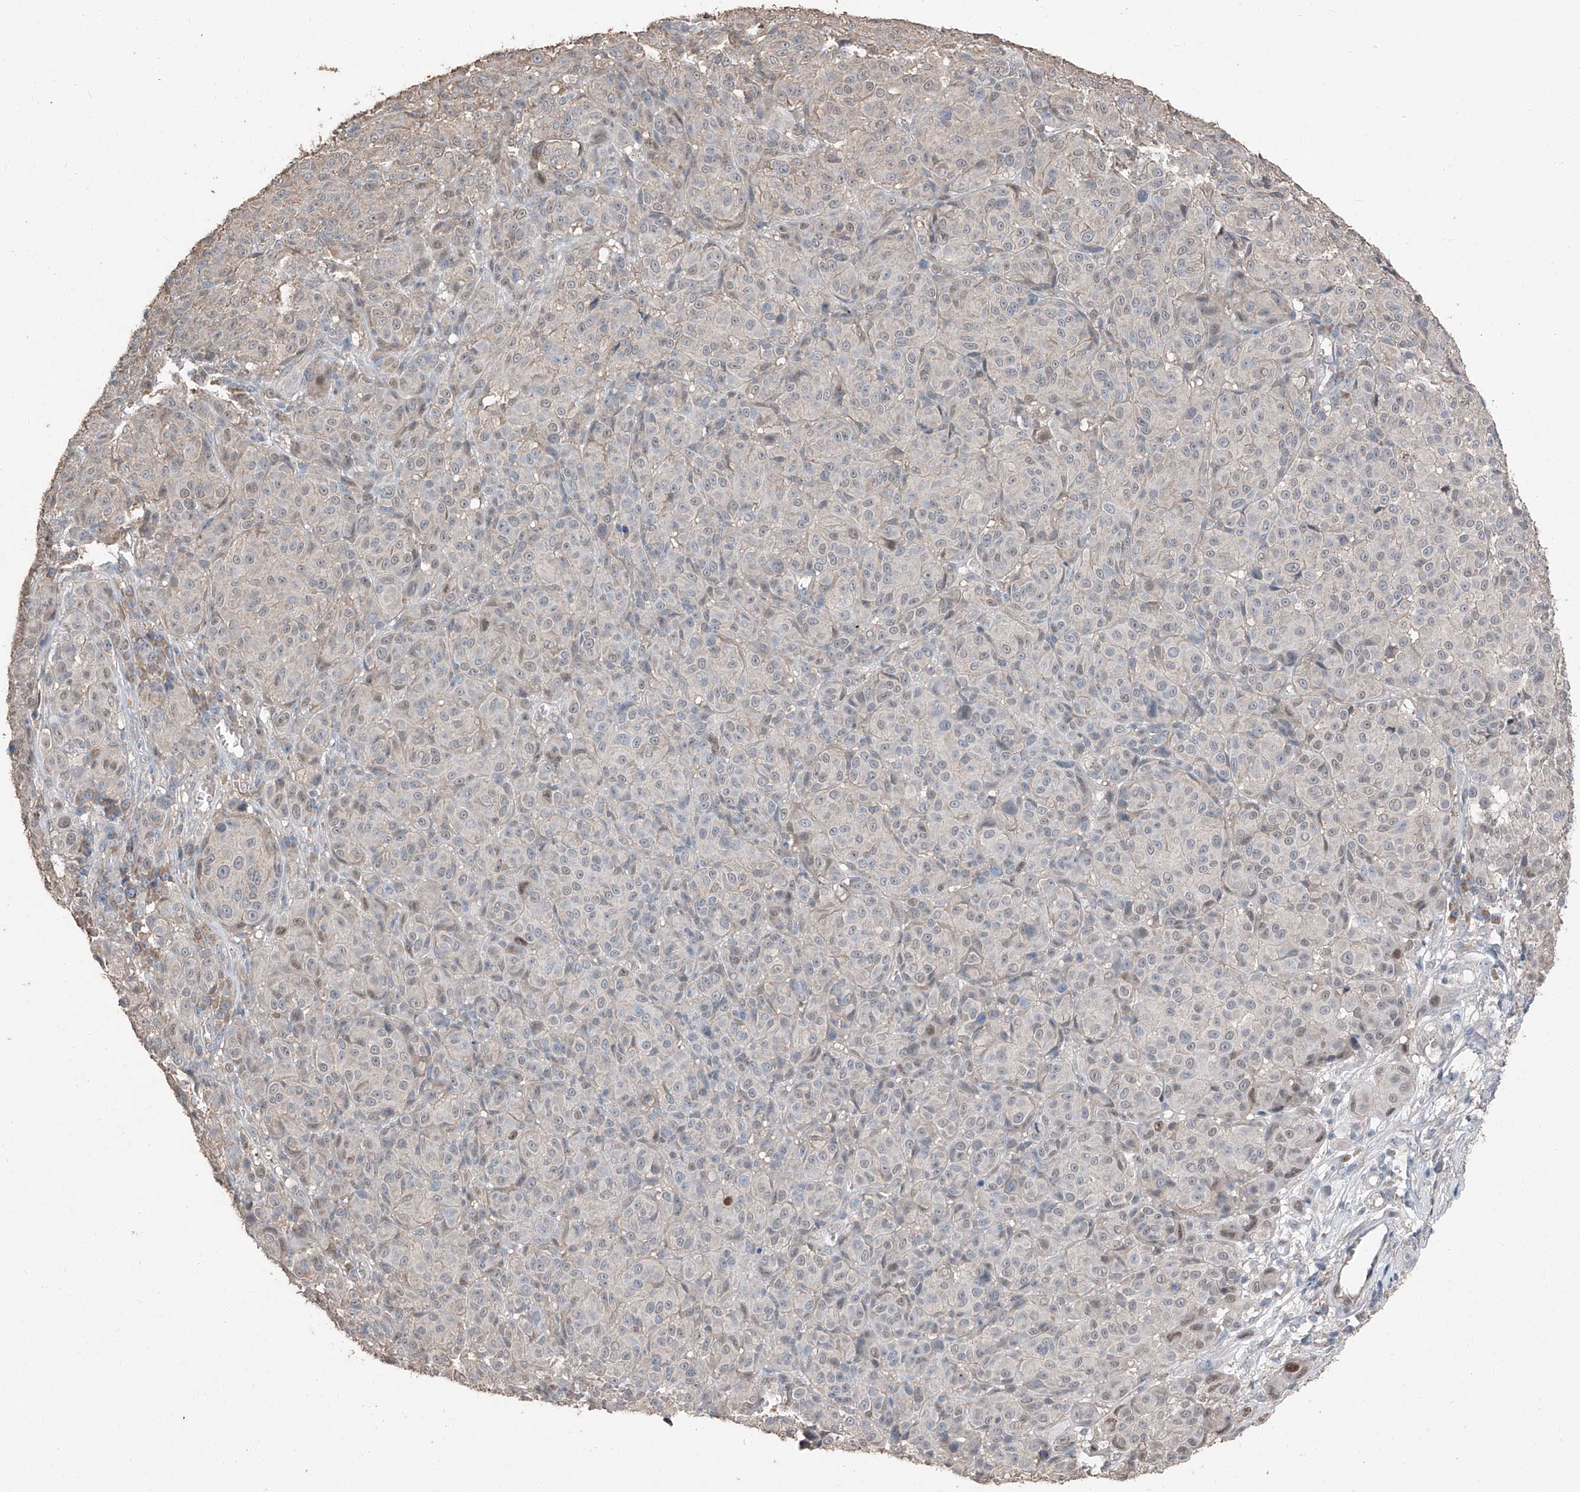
{"staining": {"intensity": "negative", "quantity": "none", "location": "none"}, "tissue": "melanoma", "cell_type": "Tumor cells", "image_type": "cancer", "snomed": [{"axis": "morphology", "description": "Malignant melanoma, NOS"}, {"axis": "topography", "description": "Skin"}], "caption": "This is an immunohistochemistry photomicrograph of melanoma. There is no staining in tumor cells.", "gene": "MAMLD1", "patient": {"sex": "male", "age": 73}}